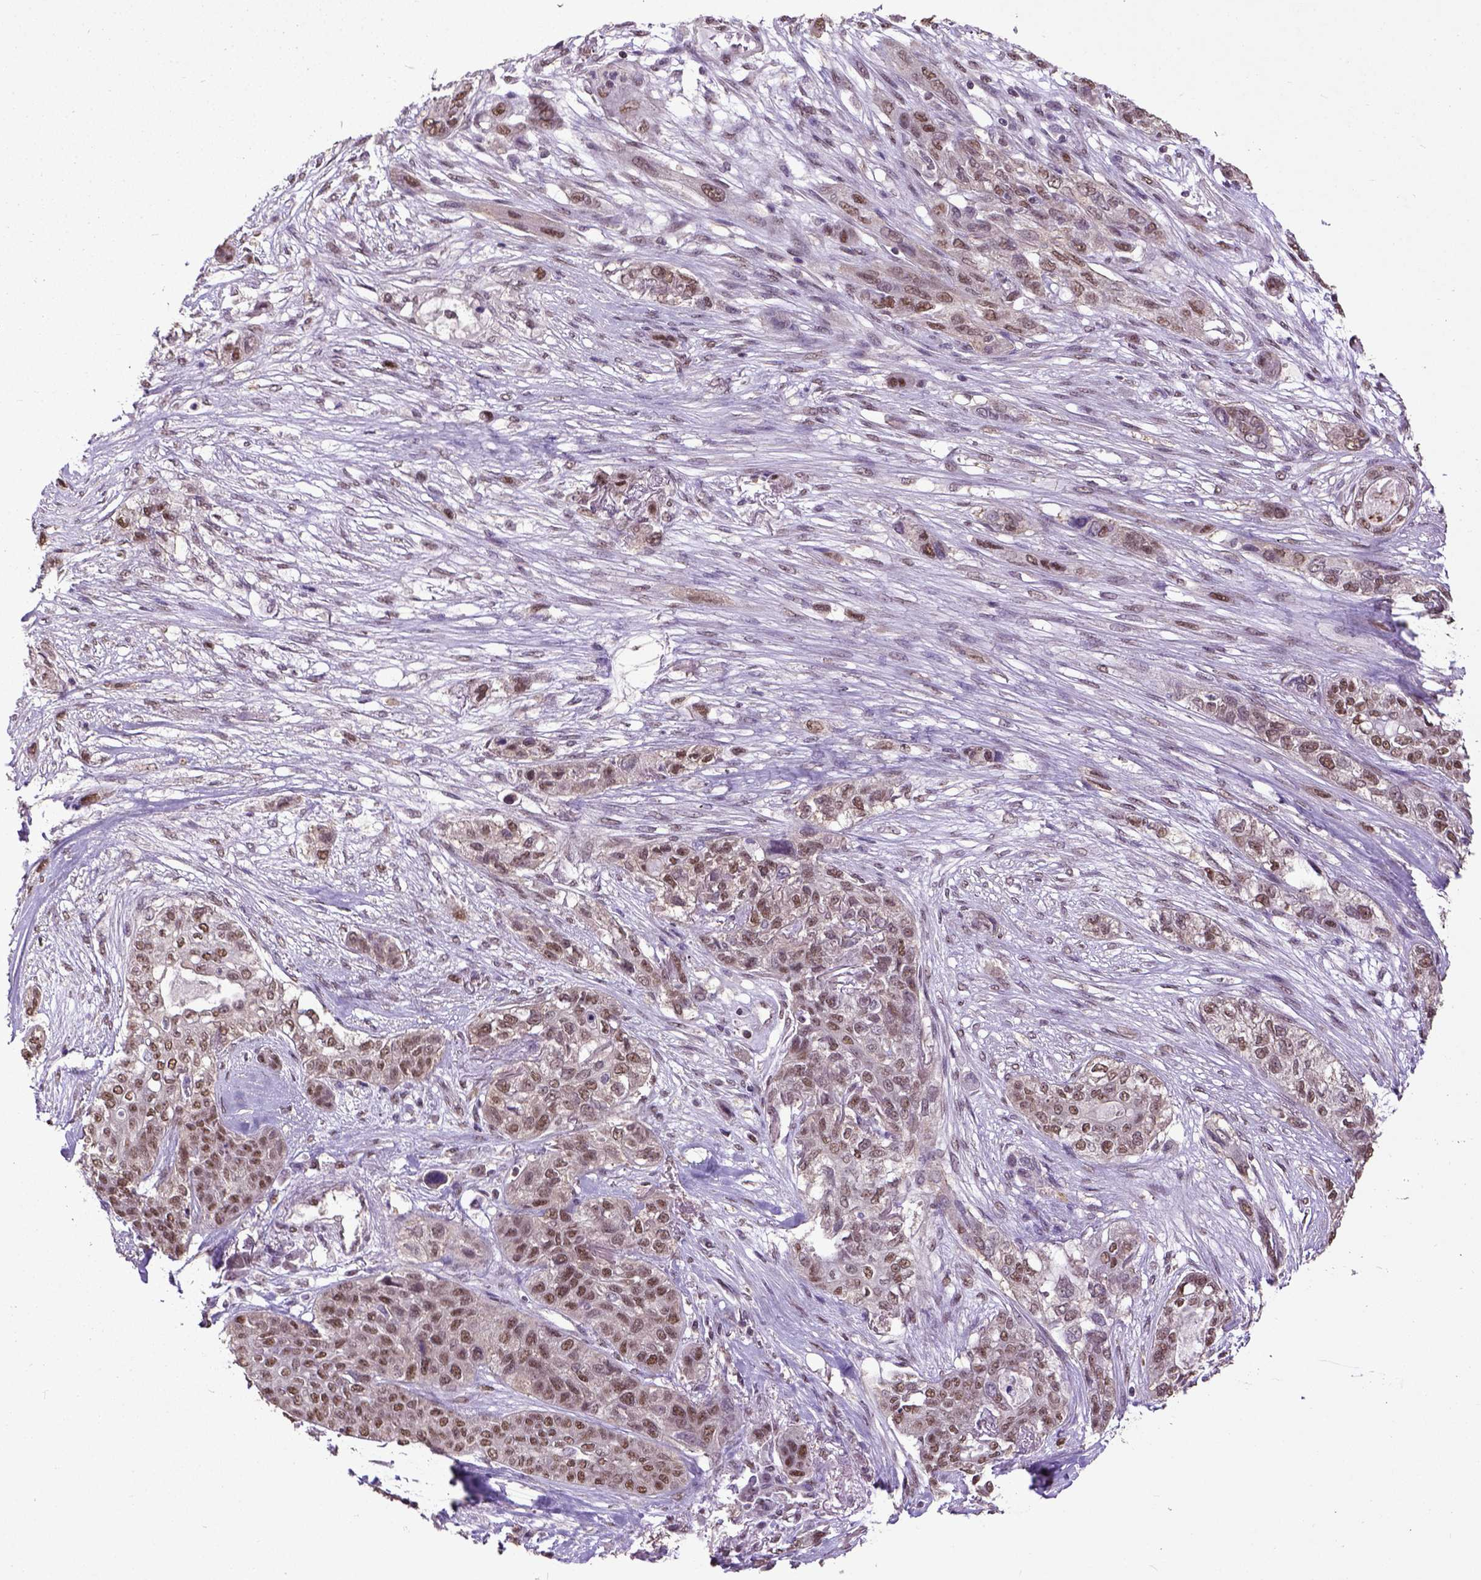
{"staining": {"intensity": "moderate", "quantity": ">75%", "location": "nuclear"}, "tissue": "lung cancer", "cell_type": "Tumor cells", "image_type": "cancer", "snomed": [{"axis": "morphology", "description": "Squamous cell carcinoma, NOS"}, {"axis": "topography", "description": "Lung"}], "caption": "Protein expression by immunohistochemistry (IHC) reveals moderate nuclear staining in approximately >75% of tumor cells in lung cancer (squamous cell carcinoma).", "gene": "UBA3", "patient": {"sex": "female", "age": 70}}